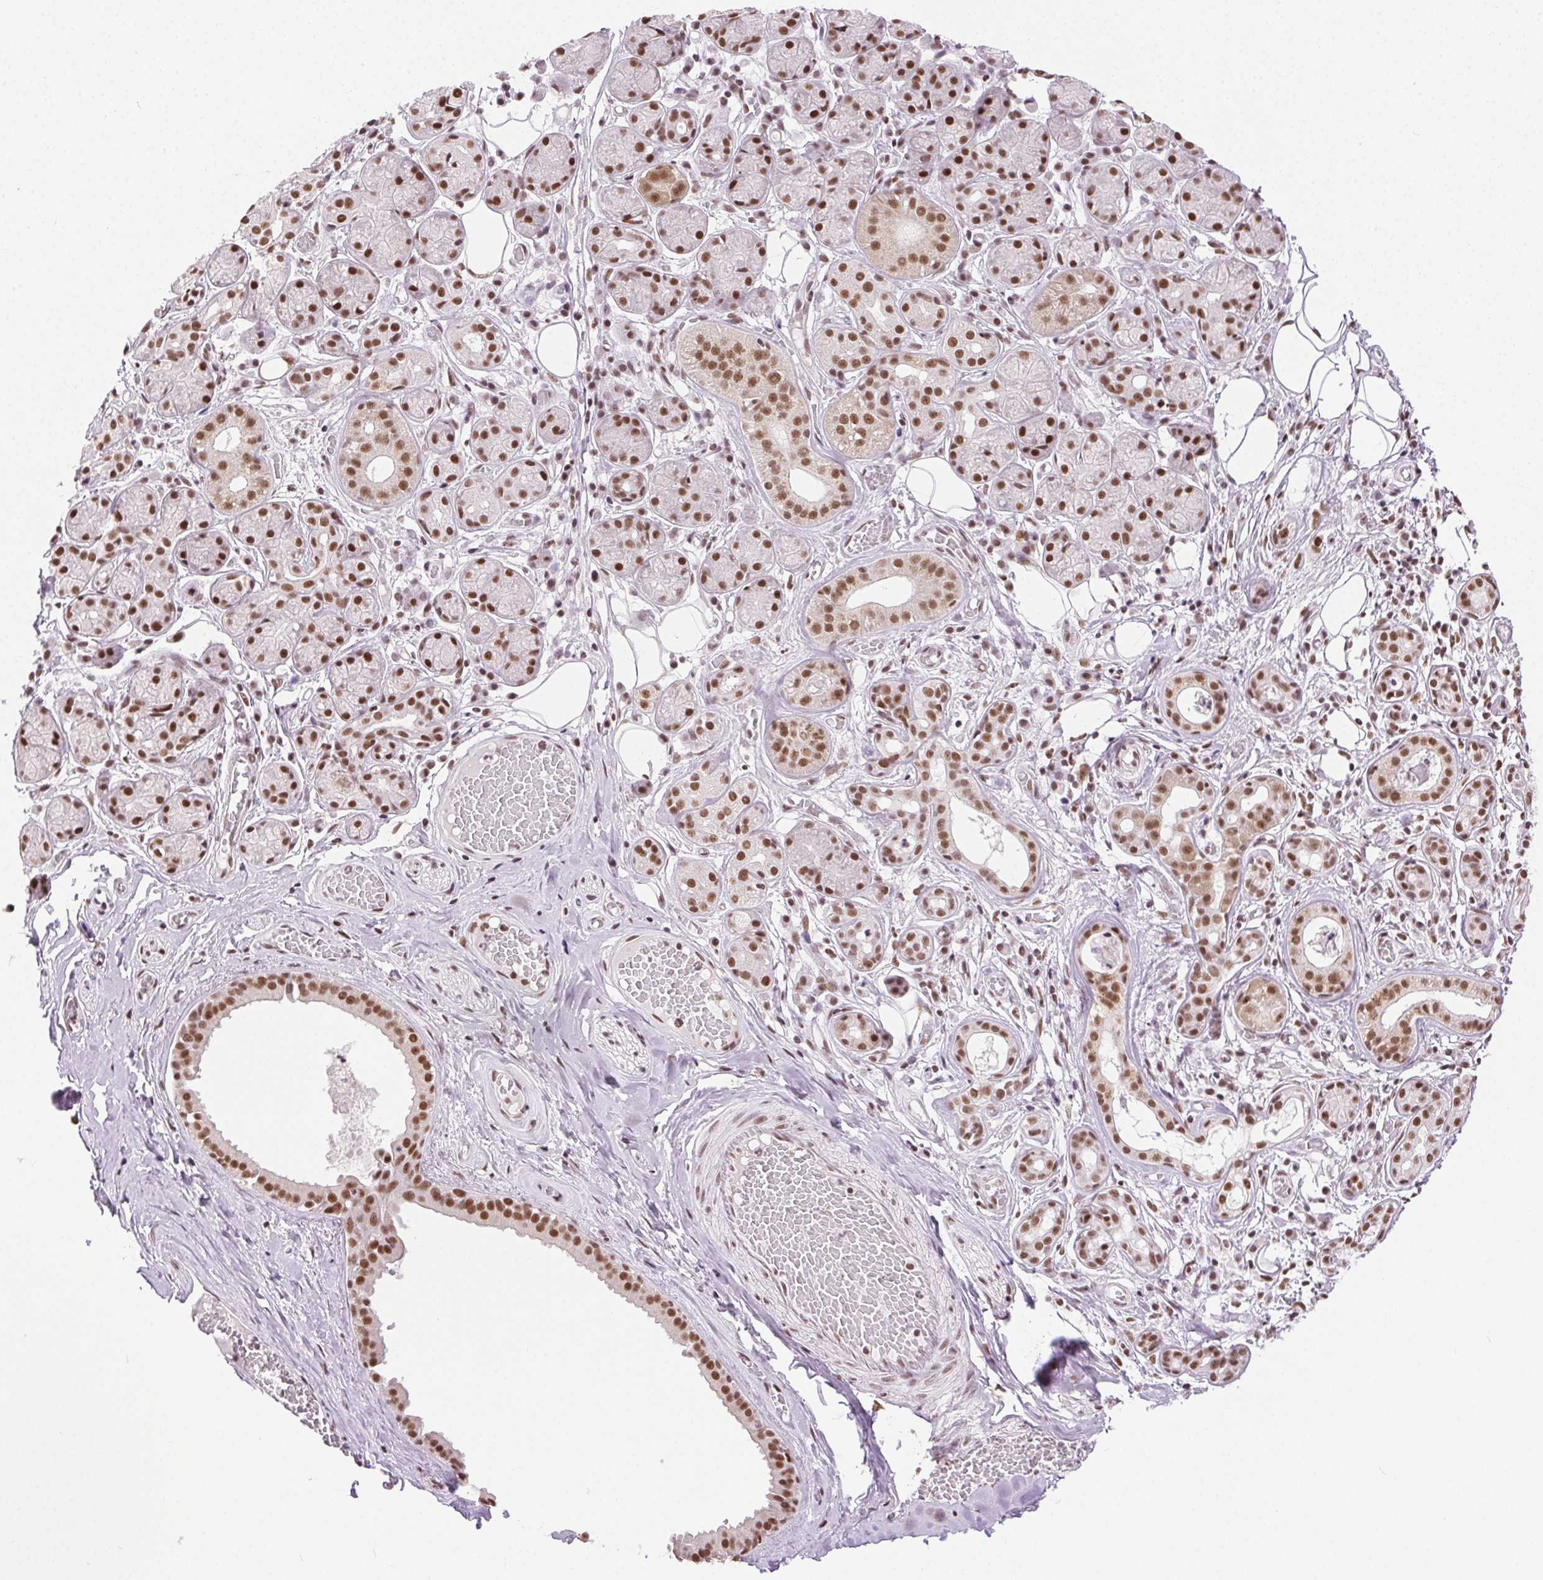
{"staining": {"intensity": "strong", "quantity": ">75%", "location": "nuclear"}, "tissue": "salivary gland", "cell_type": "Glandular cells", "image_type": "normal", "snomed": [{"axis": "morphology", "description": "Normal tissue, NOS"}, {"axis": "topography", "description": "Salivary gland"}, {"axis": "topography", "description": "Peripheral nerve tissue"}], "caption": "This micrograph shows IHC staining of unremarkable salivary gland, with high strong nuclear positivity in about >75% of glandular cells.", "gene": "TRA2B", "patient": {"sex": "male", "age": 71}}